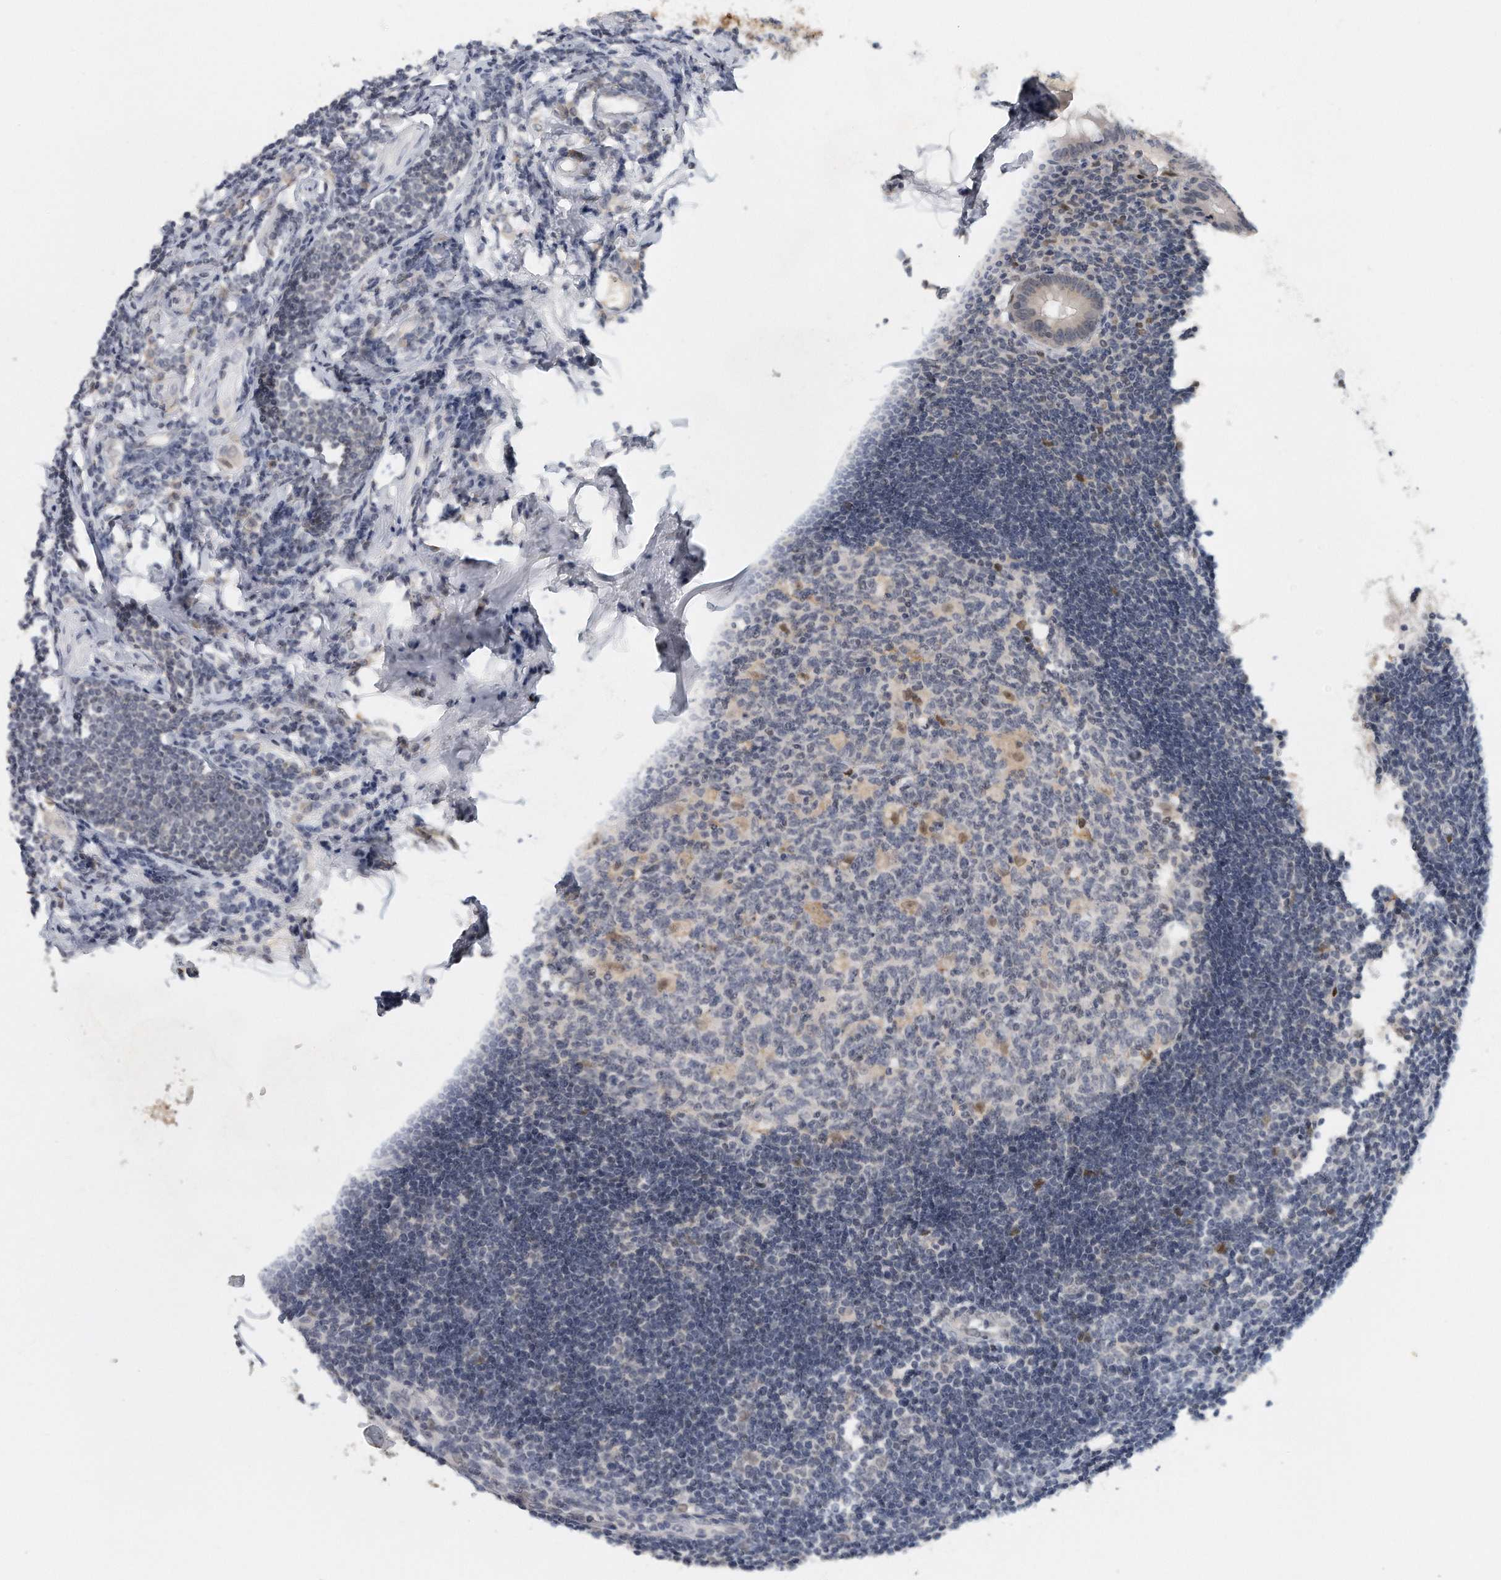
{"staining": {"intensity": "negative", "quantity": "none", "location": "none"}, "tissue": "appendix", "cell_type": "Glandular cells", "image_type": "normal", "snomed": [{"axis": "morphology", "description": "Normal tissue, NOS"}, {"axis": "topography", "description": "Appendix"}], "caption": "Glandular cells are negative for protein expression in normal human appendix.", "gene": "DDX43", "patient": {"sex": "female", "age": 54}}